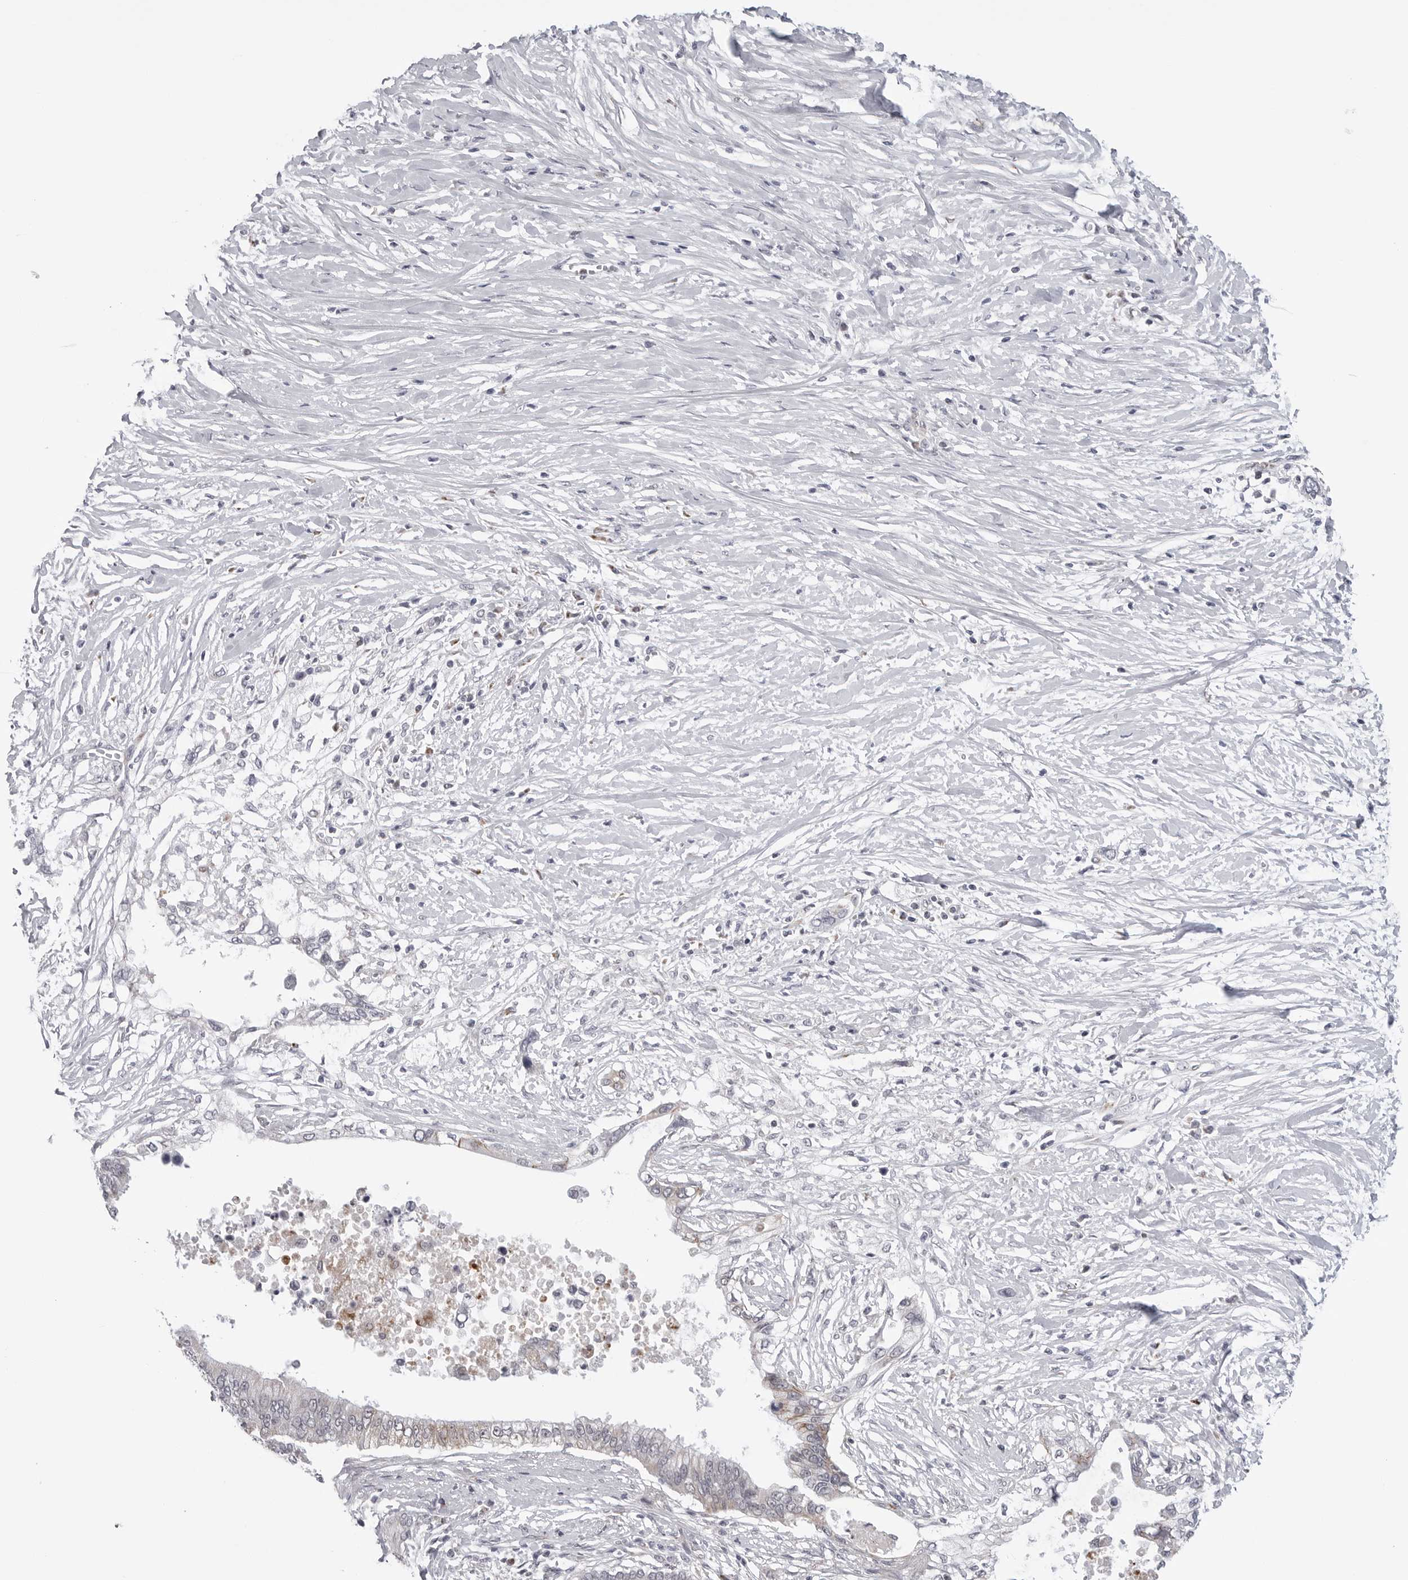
{"staining": {"intensity": "negative", "quantity": "none", "location": "none"}, "tissue": "pancreatic cancer", "cell_type": "Tumor cells", "image_type": "cancer", "snomed": [{"axis": "morphology", "description": "Normal tissue, NOS"}, {"axis": "morphology", "description": "Adenocarcinoma, NOS"}, {"axis": "topography", "description": "Pancreas"}, {"axis": "topography", "description": "Peripheral nerve tissue"}], "caption": "There is no significant staining in tumor cells of pancreatic adenocarcinoma.", "gene": "CDK20", "patient": {"sex": "male", "age": 59}}